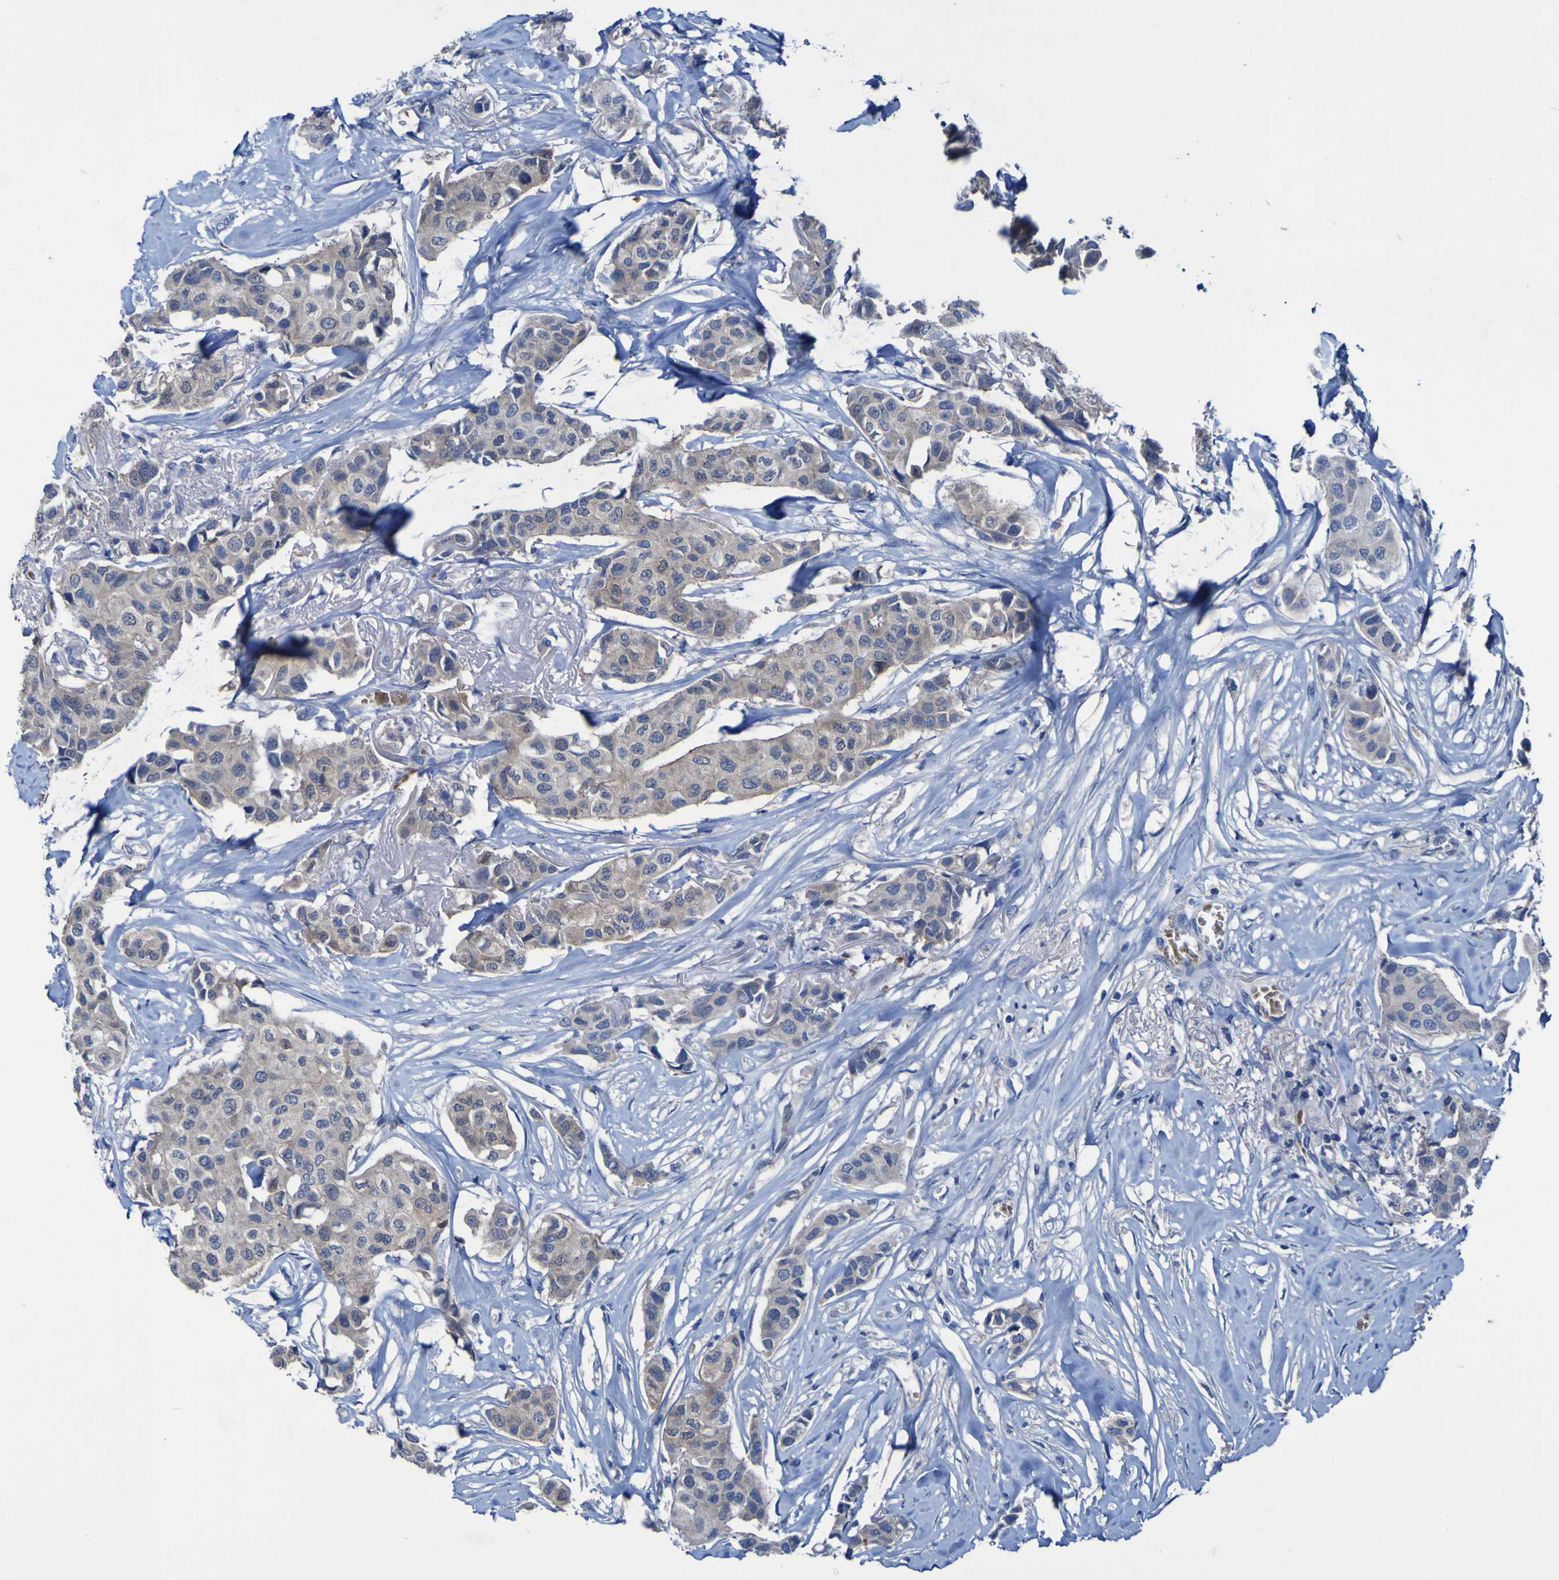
{"staining": {"intensity": "weak", "quantity": "25%-75%", "location": "cytoplasmic/membranous"}, "tissue": "breast cancer", "cell_type": "Tumor cells", "image_type": "cancer", "snomed": [{"axis": "morphology", "description": "Duct carcinoma"}, {"axis": "topography", "description": "Breast"}], "caption": "Intraductal carcinoma (breast) stained with IHC shows weak cytoplasmic/membranous expression in about 25%-75% of tumor cells.", "gene": "SGK2", "patient": {"sex": "female", "age": 80}}